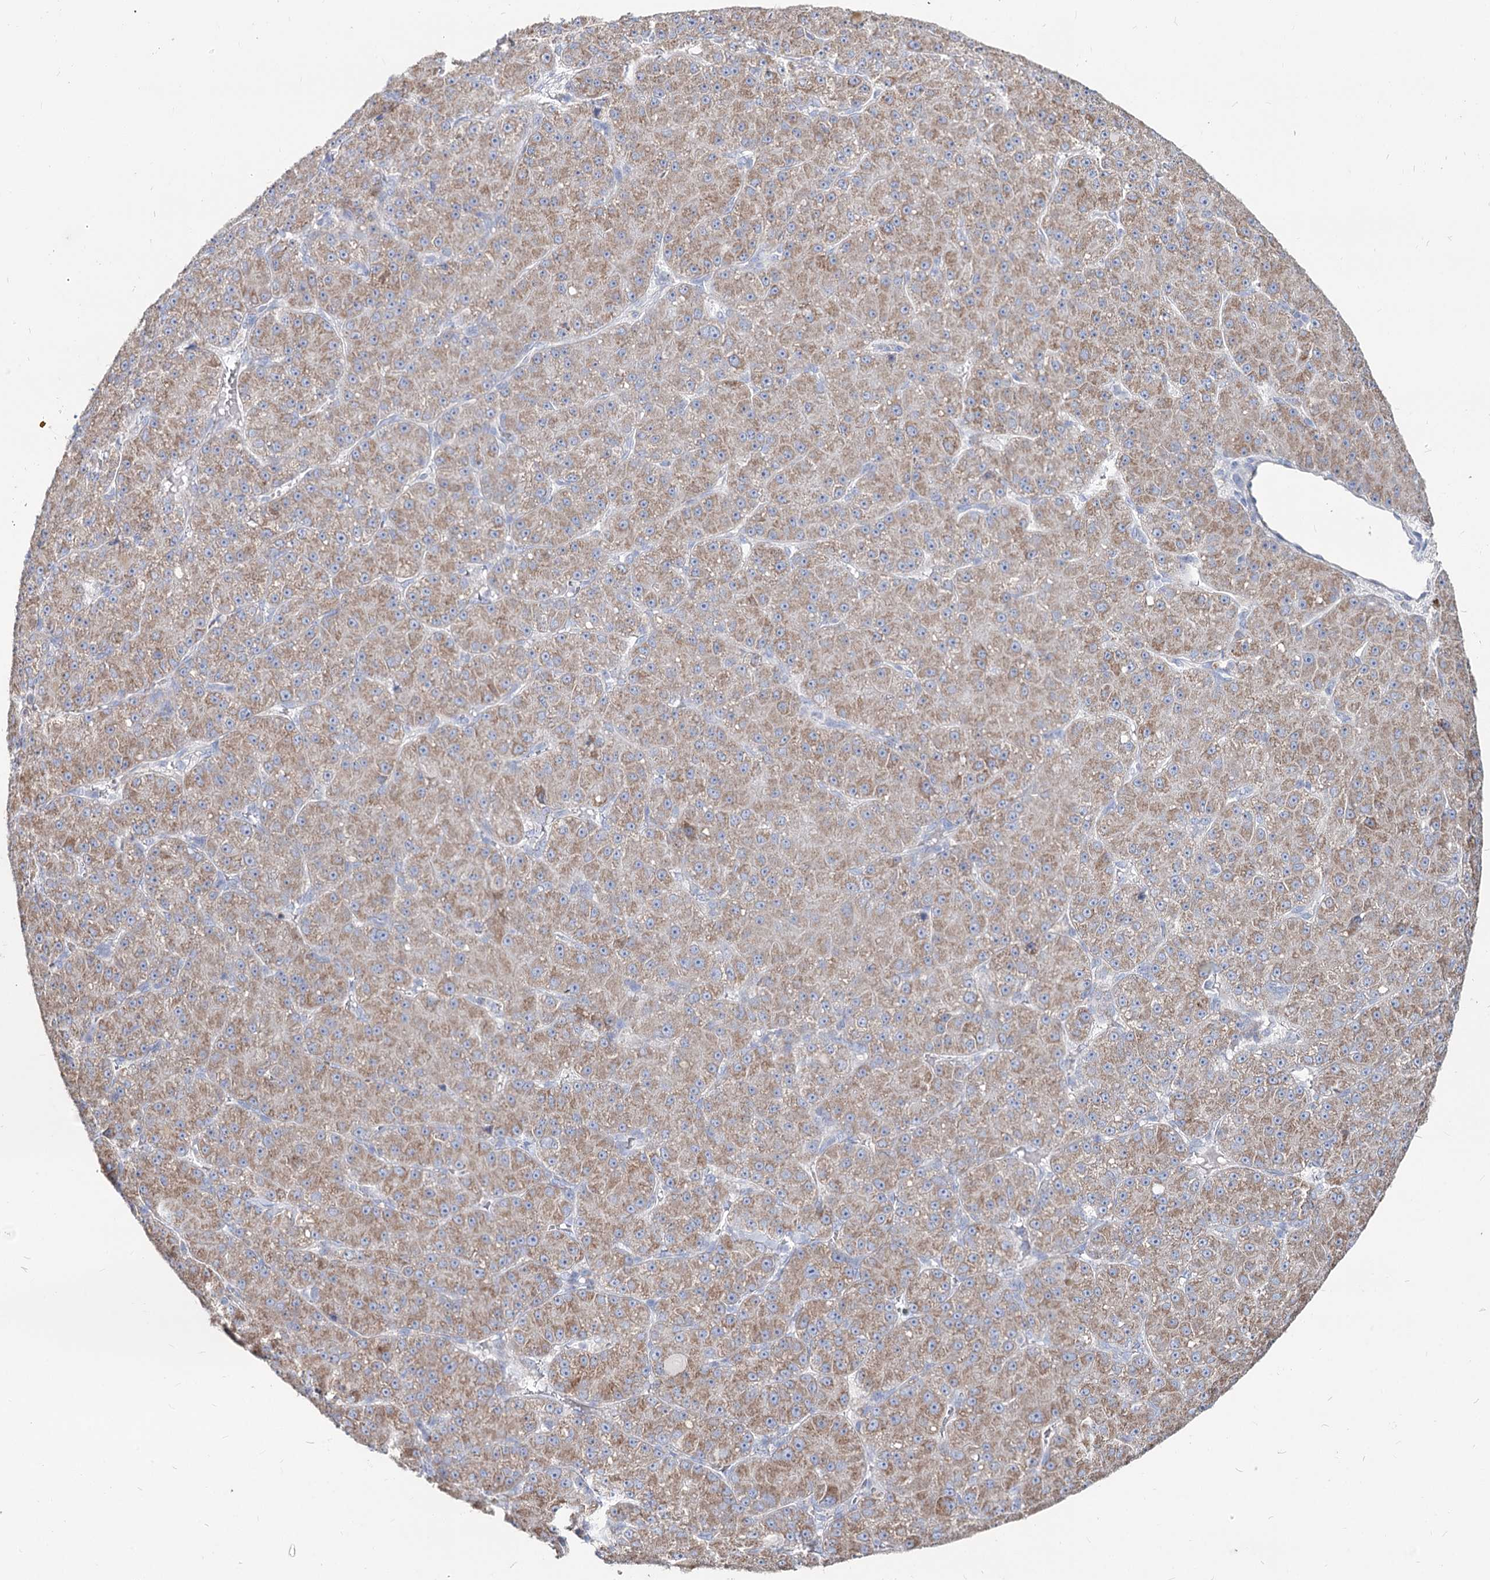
{"staining": {"intensity": "moderate", "quantity": ">75%", "location": "cytoplasmic/membranous"}, "tissue": "liver cancer", "cell_type": "Tumor cells", "image_type": "cancer", "snomed": [{"axis": "morphology", "description": "Carcinoma, Hepatocellular, NOS"}, {"axis": "topography", "description": "Liver"}], "caption": "IHC photomicrograph of human hepatocellular carcinoma (liver) stained for a protein (brown), which displays medium levels of moderate cytoplasmic/membranous staining in about >75% of tumor cells.", "gene": "MCCC2", "patient": {"sex": "male", "age": 67}}